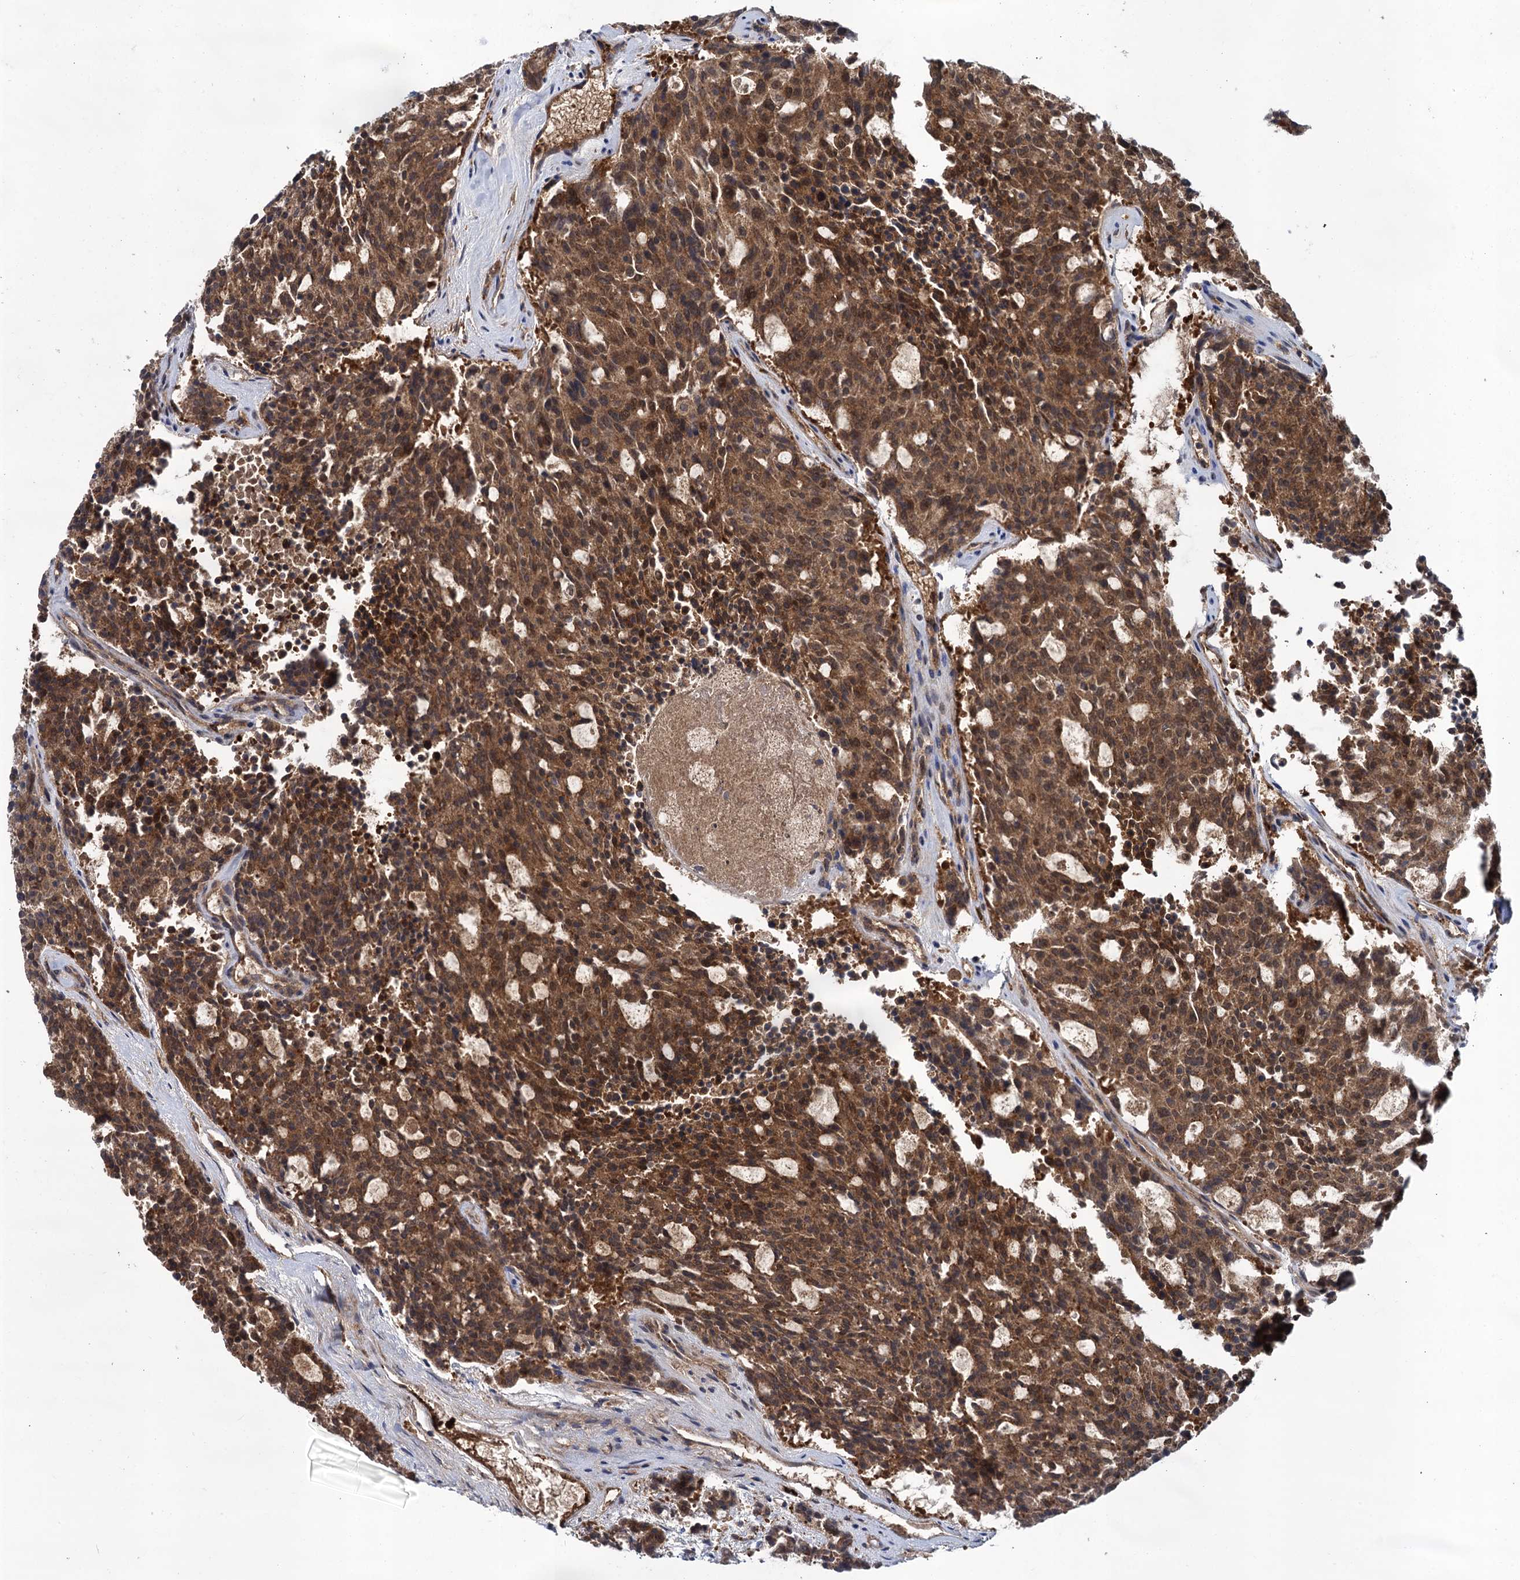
{"staining": {"intensity": "moderate", "quantity": ">75%", "location": "cytoplasmic/membranous"}, "tissue": "carcinoid", "cell_type": "Tumor cells", "image_type": "cancer", "snomed": [{"axis": "morphology", "description": "Carcinoid, malignant, NOS"}, {"axis": "topography", "description": "Pancreas"}], "caption": "The immunohistochemical stain highlights moderate cytoplasmic/membranous positivity in tumor cells of carcinoid (malignant) tissue. (DAB IHC with brightfield microscopy, high magnification).", "gene": "GLO1", "patient": {"sex": "female", "age": 54}}